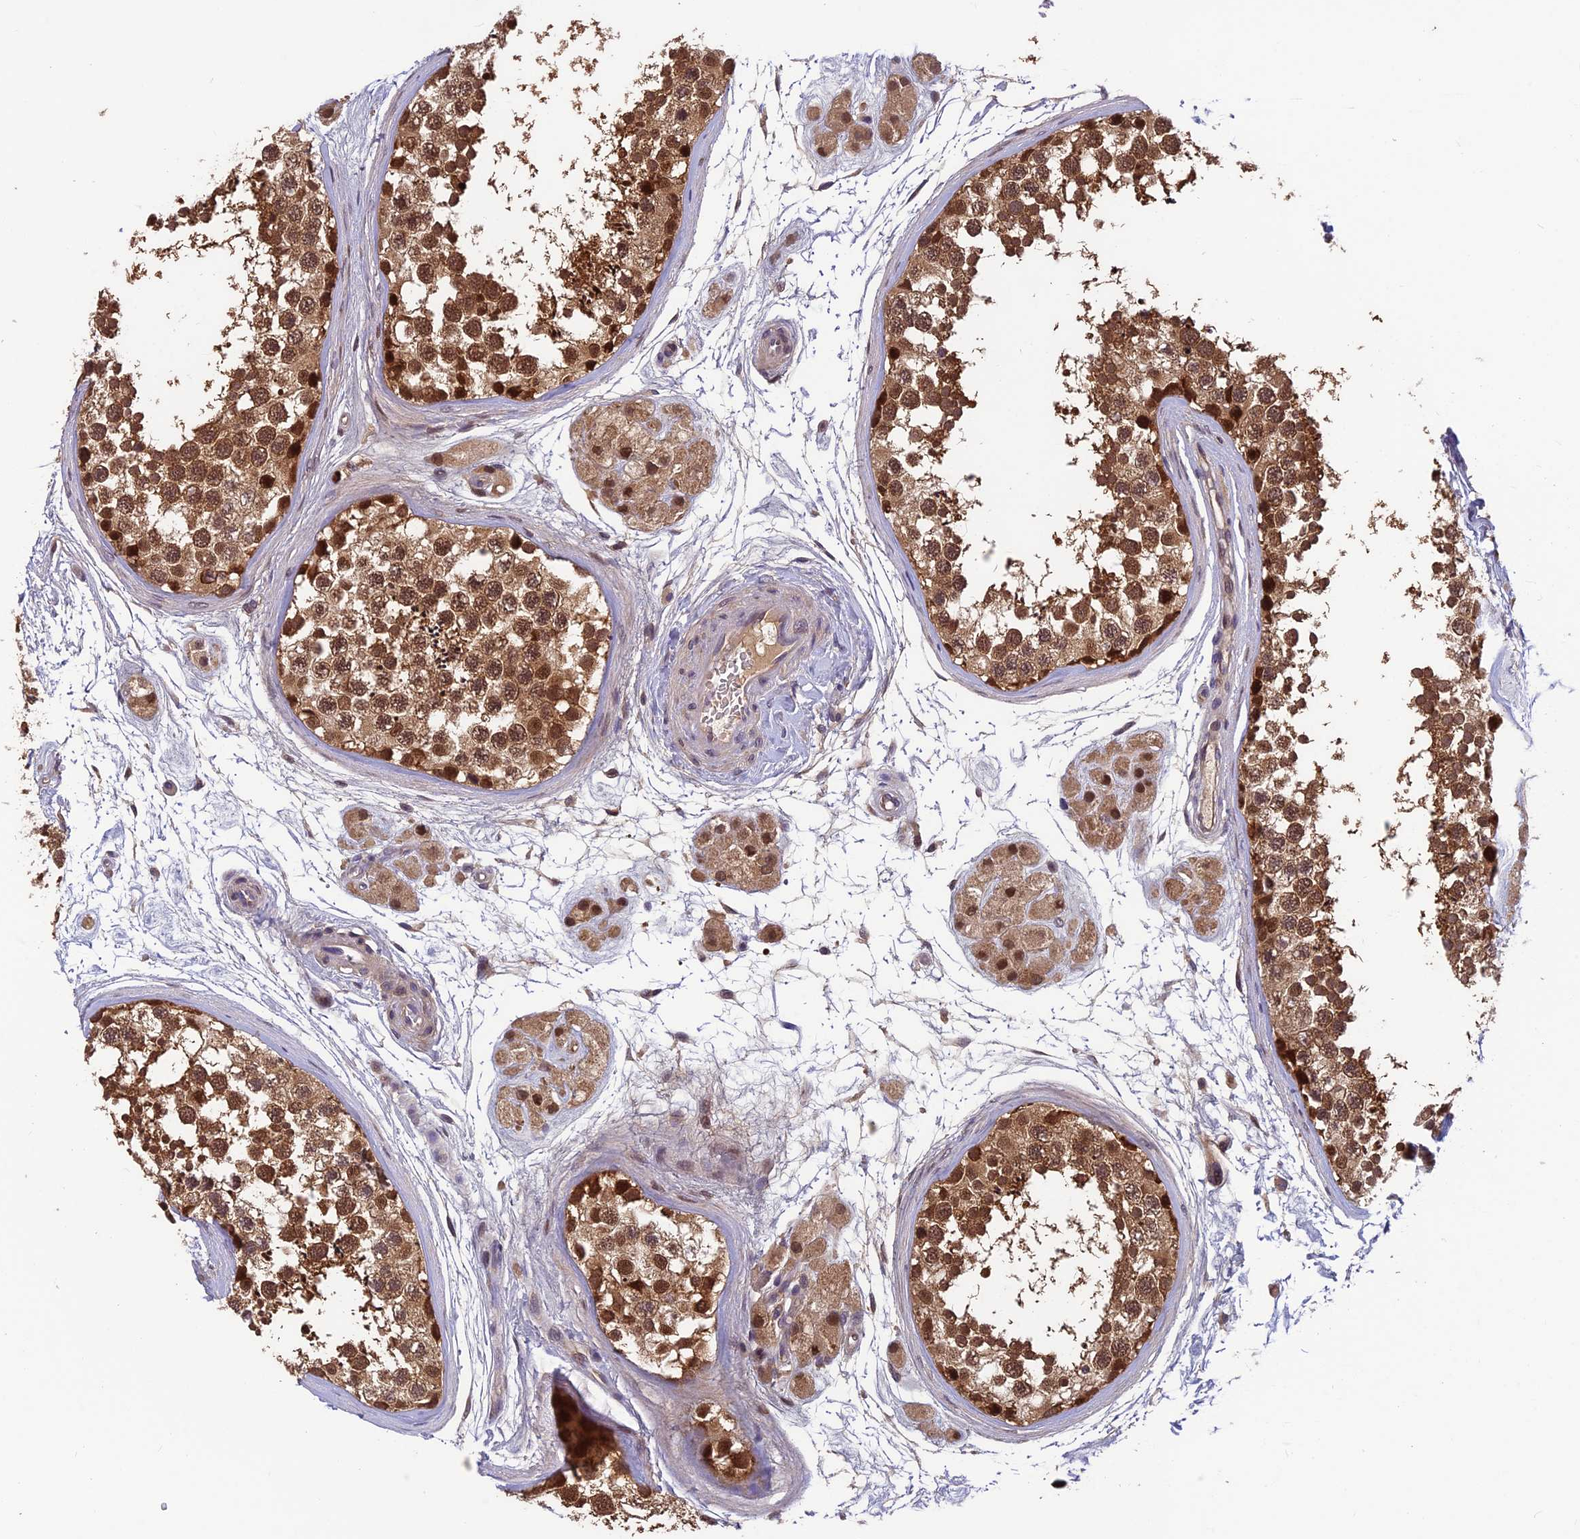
{"staining": {"intensity": "strong", "quantity": ">75%", "location": "cytoplasmic/membranous,nuclear"}, "tissue": "testis", "cell_type": "Cells in seminiferous ducts", "image_type": "normal", "snomed": [{"axis": "morphology", "description": "Normal tissue, NOS"}, {"axis": "topography", "description": "Testis"}], "caption": "This image shows normal testis stained with IHC to label a protein in brown. The cytoplasmic/membranous,nuclear of cells in seminiferous ducts show strong positivity for the protein. Nuclei are counter-stained blue.", "gene": "CCDC15", "patient": {"sex": "male", "age": 56}}